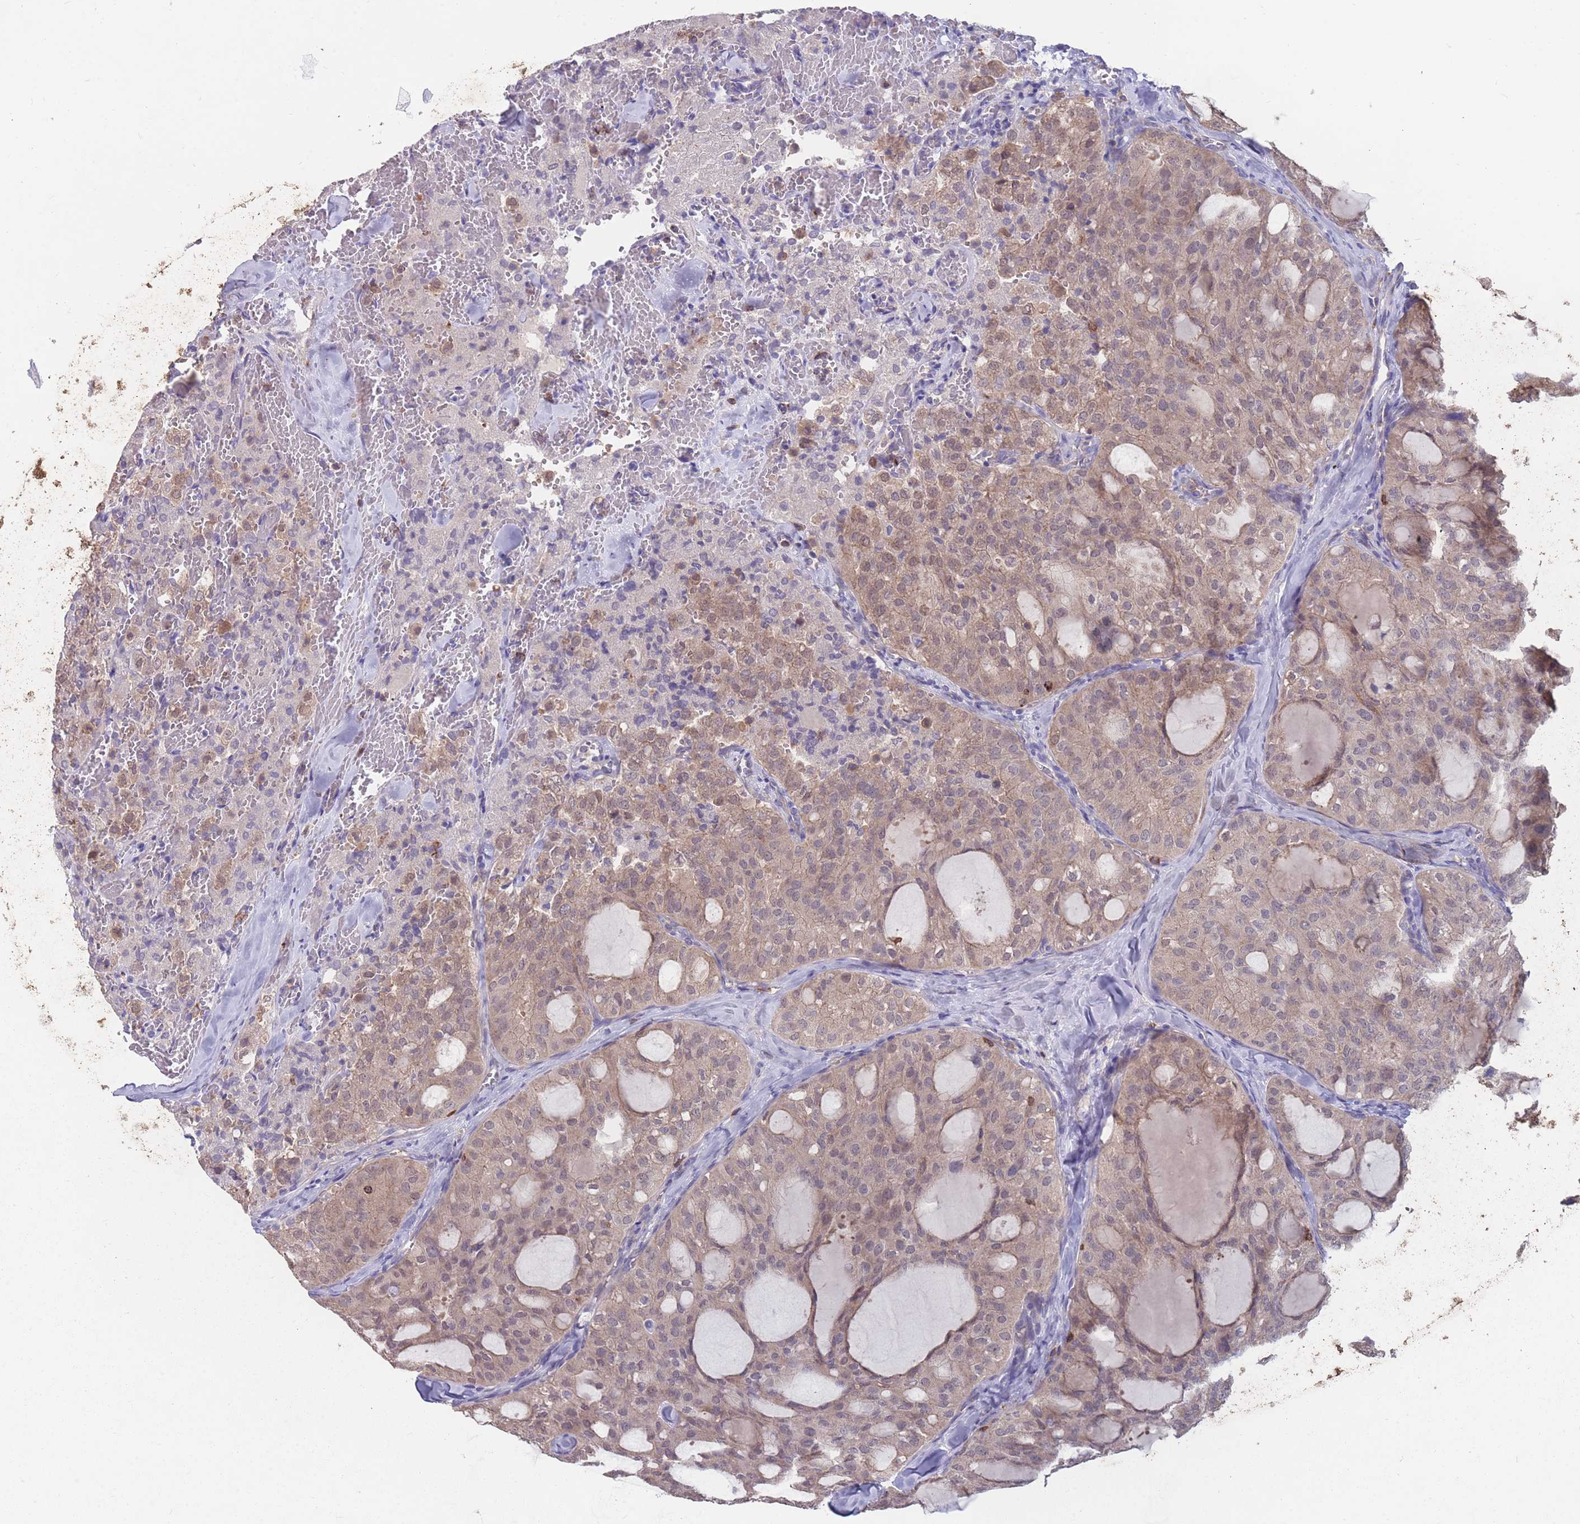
{"staining": {"intensity": "weak", "quantity": ">75%", "location": "cytoplasmic/membranous"}, "tissue": "thyroid cancer", "cell_type": "Tumor cells", "image_type": "cancer", "snomed": [{"axis": "morphology", "description": "Follicular adenoma carcinoma, NOS"}, {"axis": "topography", "description": "Thyroid gland"}], "caption": "The histopathology image shows immunohistochemical staining of thyroid follicular adenoma carcinoma. There is weak cytoplasmic/membranous staining is present in about >75% of tumor cells.", "gene": "CD33", "patient": {"sex": "male", "age": 75}}